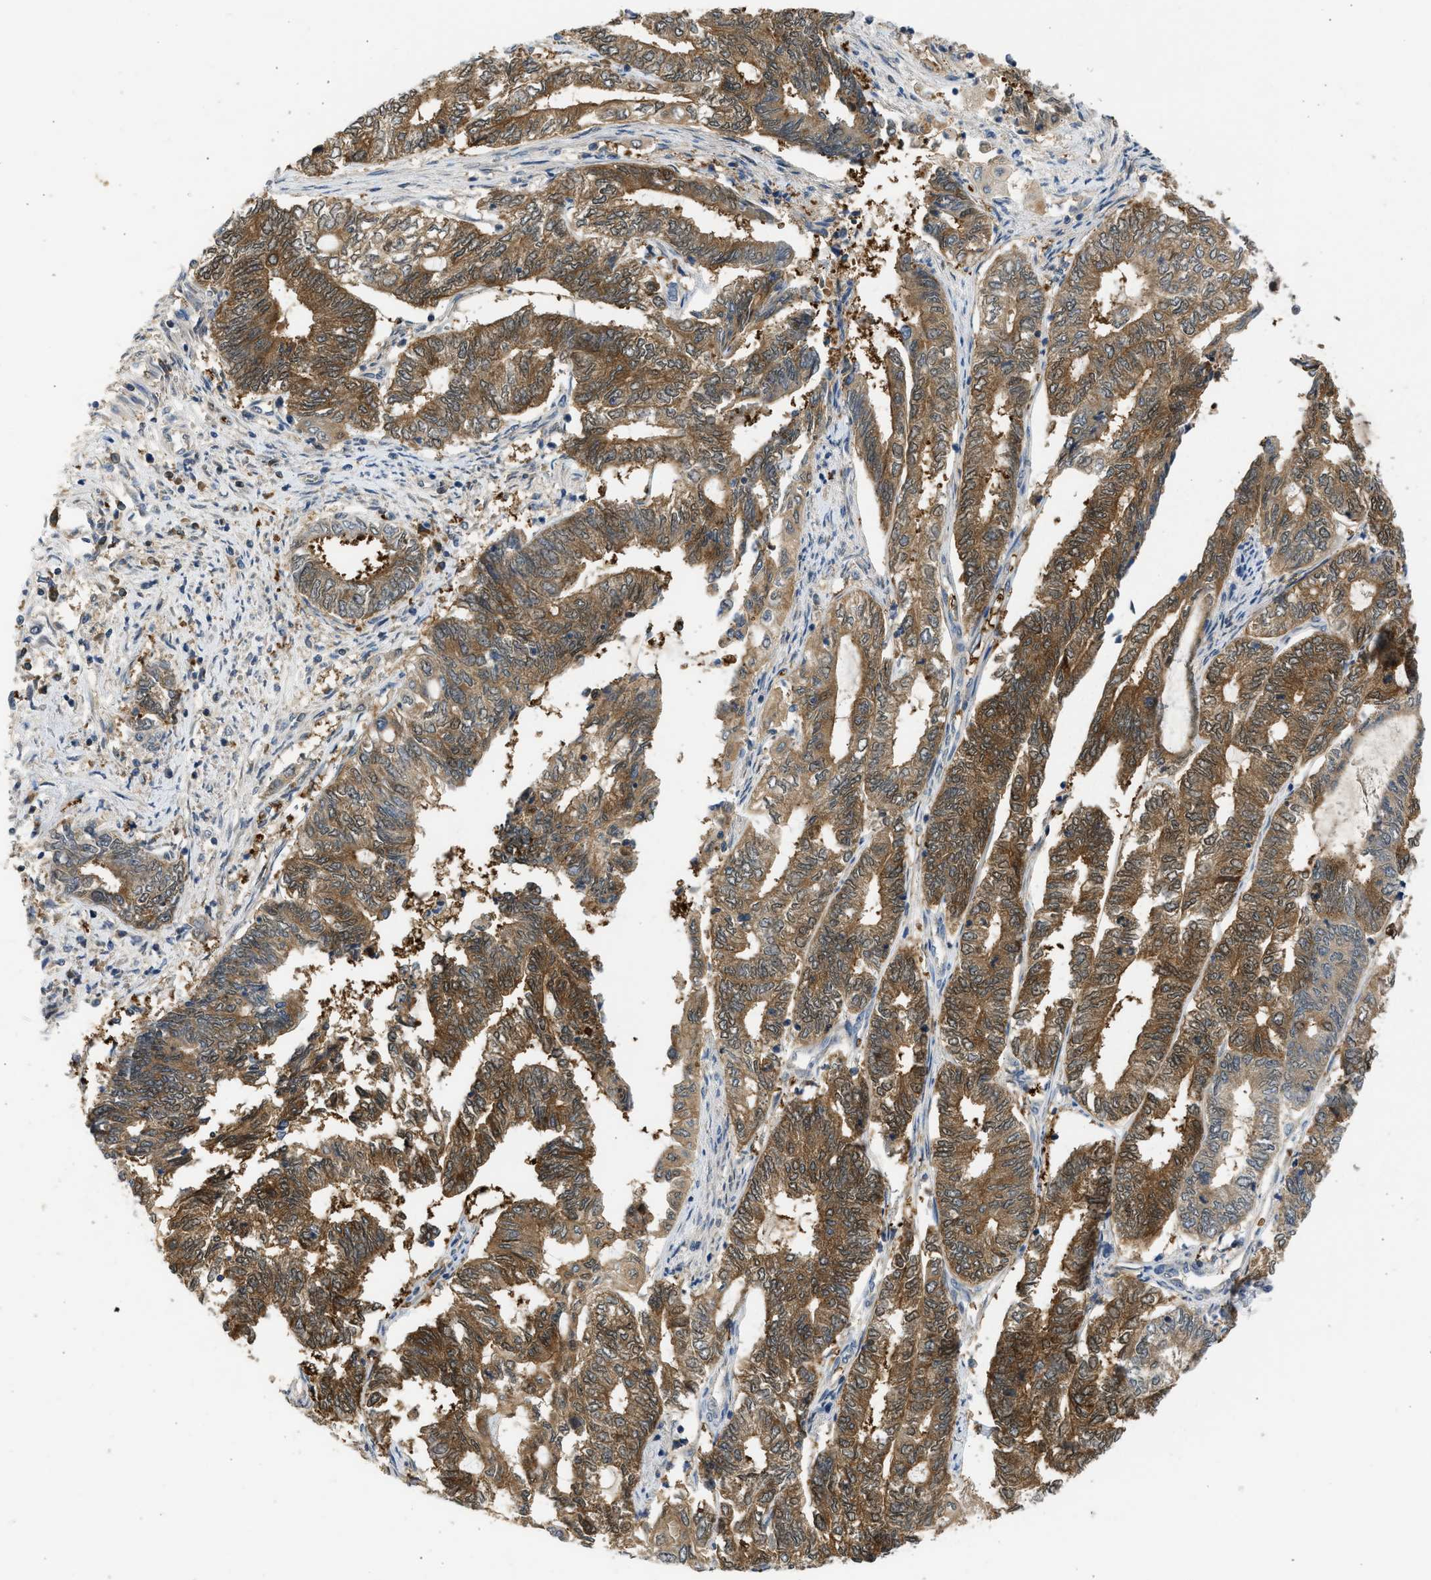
{"staining": {"intensity": "moderate", "quantity": ">75%", "location": "cytoplasmic/membranous"}, "tissue": "endometrial cancer", "cell_type": "Tumor cells", "image_type": "cancer", "snomed": [{"axis": "morphology", "description": "Adenocarcinoma, NOS"}, {"axis": "topography", "description": "Uterus"}, {"axis": "topography", "description": "Endometrium"}], "caption": "Moderate cytoplasmic/membranous staining for a protein is seen in about >75% of tumor cells of endometrial cancer using IHC.", "gene": "MAPK7", "patient": {"sex": "female", "age": 70}}